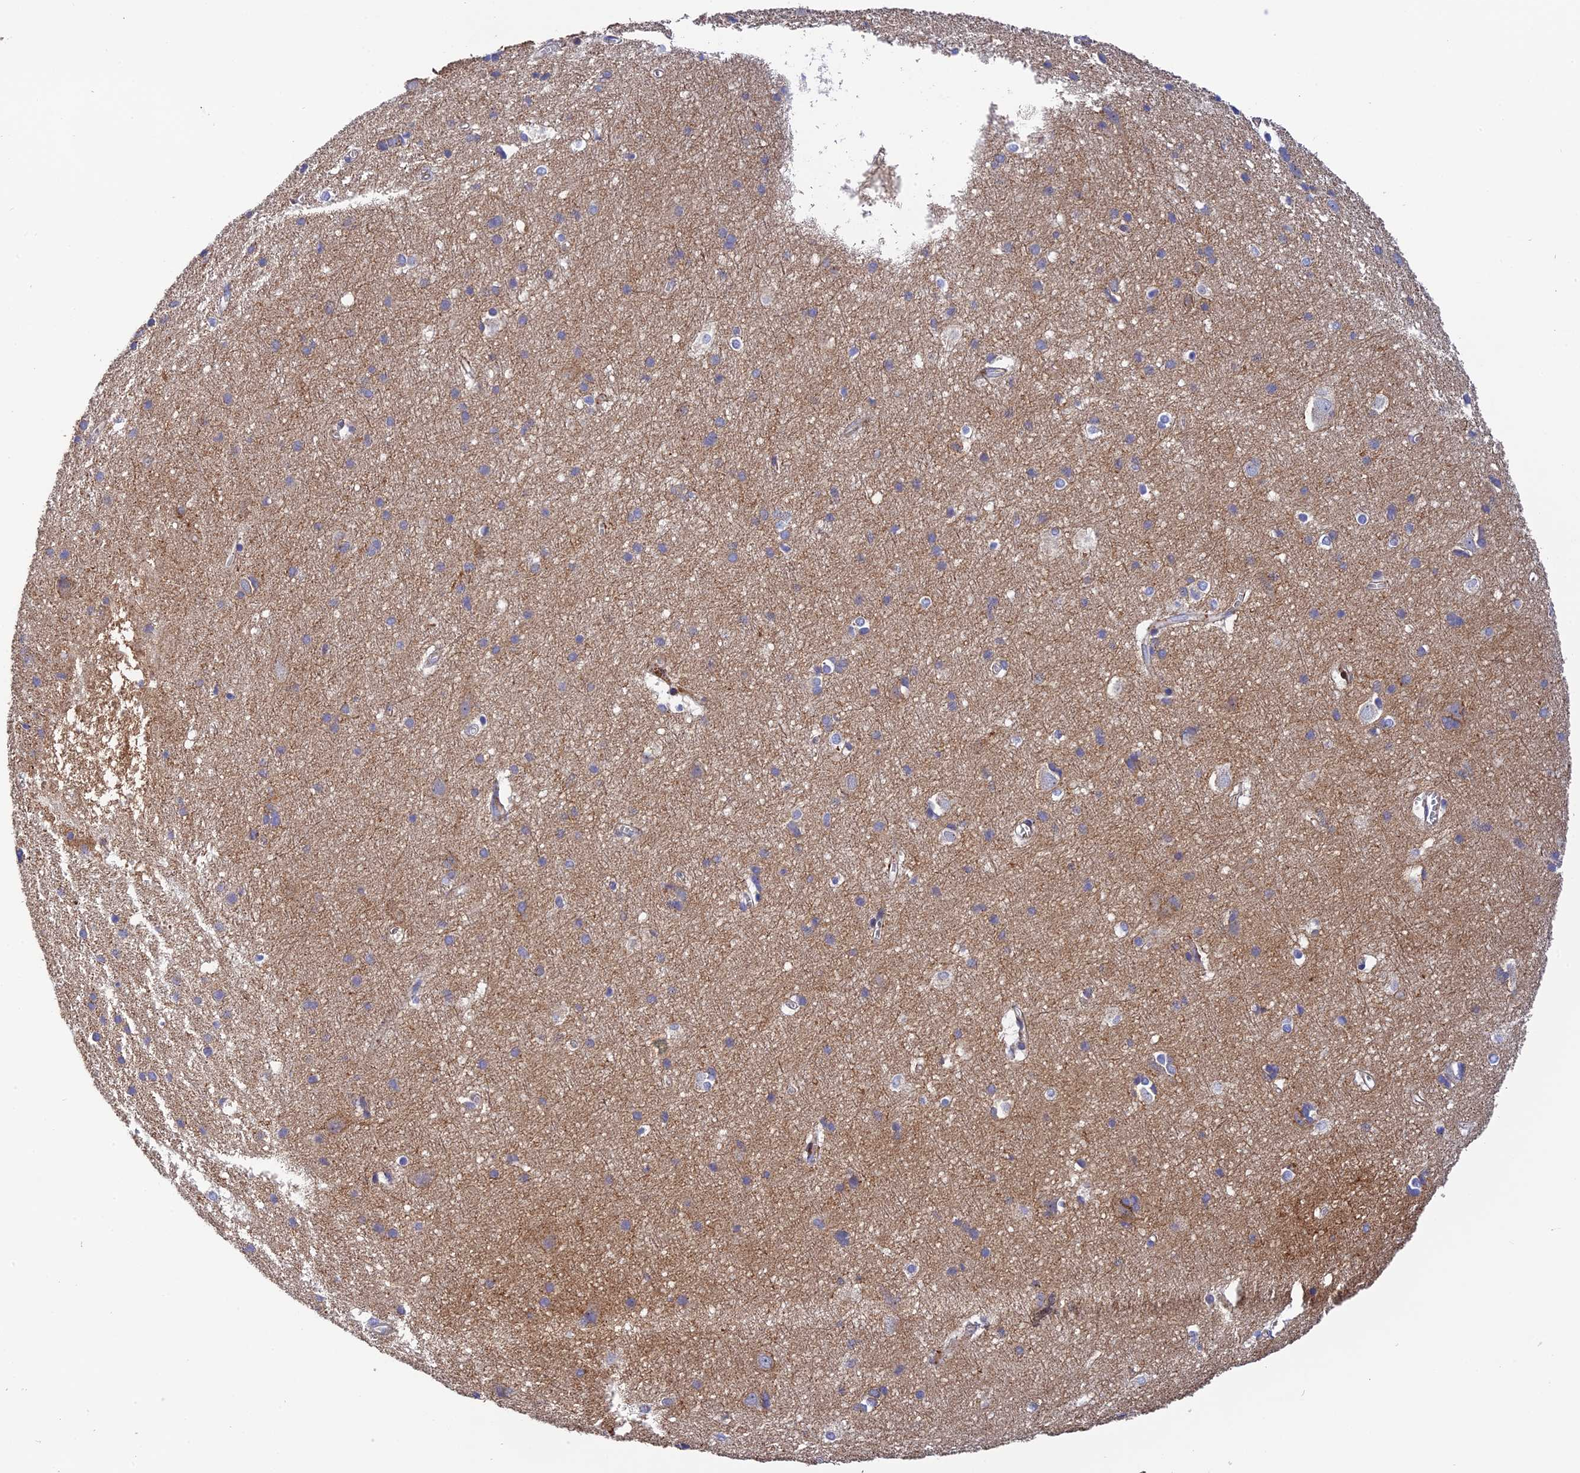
{"staining": {"intensity": "moderate", "quantity": ">75%", "location": "cytoplasmic/membranous"}, "tissue": "cerebral cortex", "cell_type": "Endothelial cells", "image_type": "normal", "snomed": [{"axis": "morphology", "description": "Normal tissue, NOS"}, {"axis": "topography", "description": "Cerebral cortex"}], "caption": "Immunohistochemistry photomicrograph of benign cerebral cortex stained for a protein (brown), which demonstrates medium levels of moderate cytoplasmic/membranous expression in about >75% of endothelial cells.", "gene": "CPSF4L", "patient": {"sex": "male", "age": 54}}